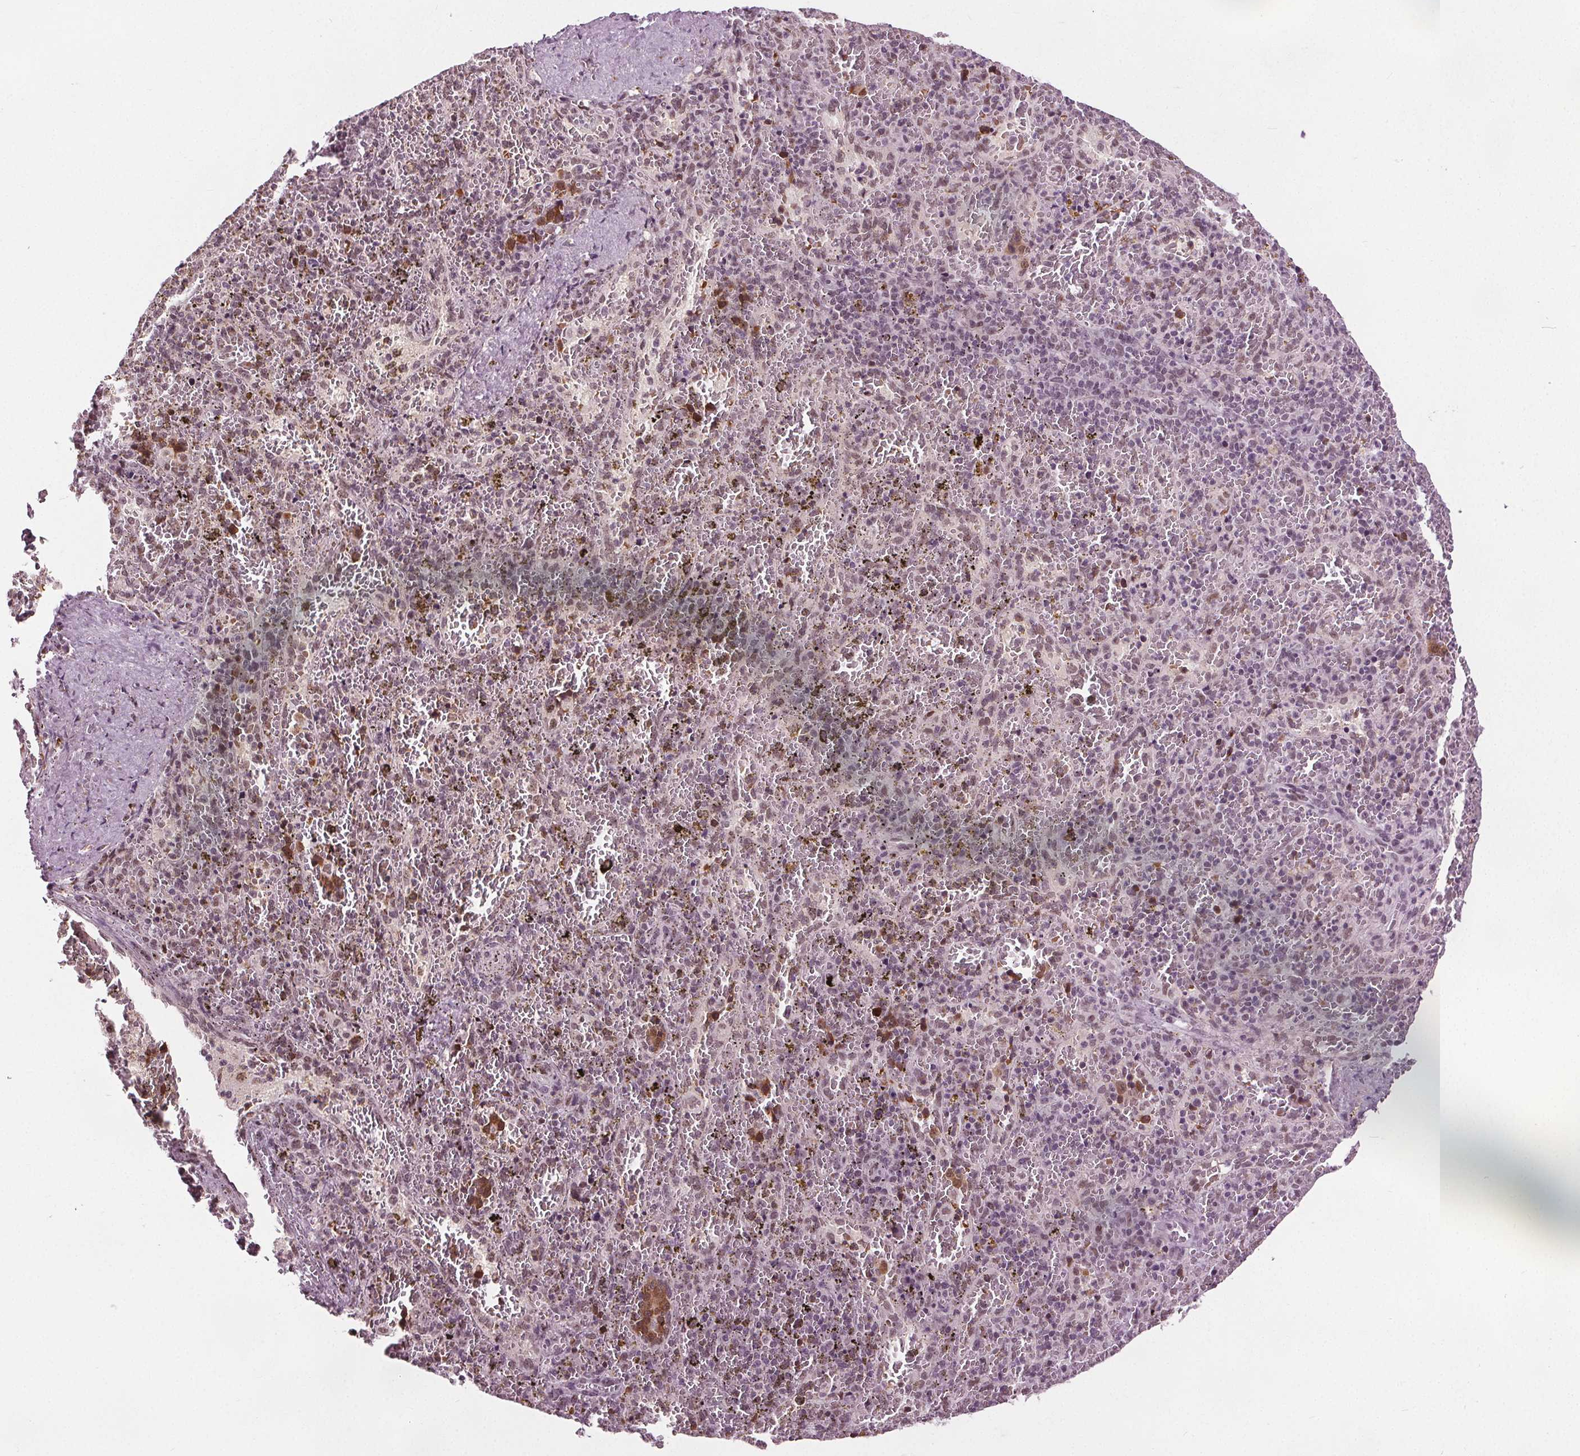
{"staining": {"intensity": "weak", "quantity": "25%-75%", "location": "nuclear"}, "tissue": "spleen", "cell_type": "Cells in red pulp", "image_type": "normal", "snomed": [{"axis": "morphology", "description": "Normal tissue, NOS"}, {"axis": "topography", "description": "Spleen"}], "caption": "This micrograph displays immunohistochemistry (IHC) staining of unremarkable human spleen, with low weak nuclear positivity in approximately 25%-75% of cells in red pulp.", "gene": "IWS1", "patient": {"sex": "female", "age": 50}}